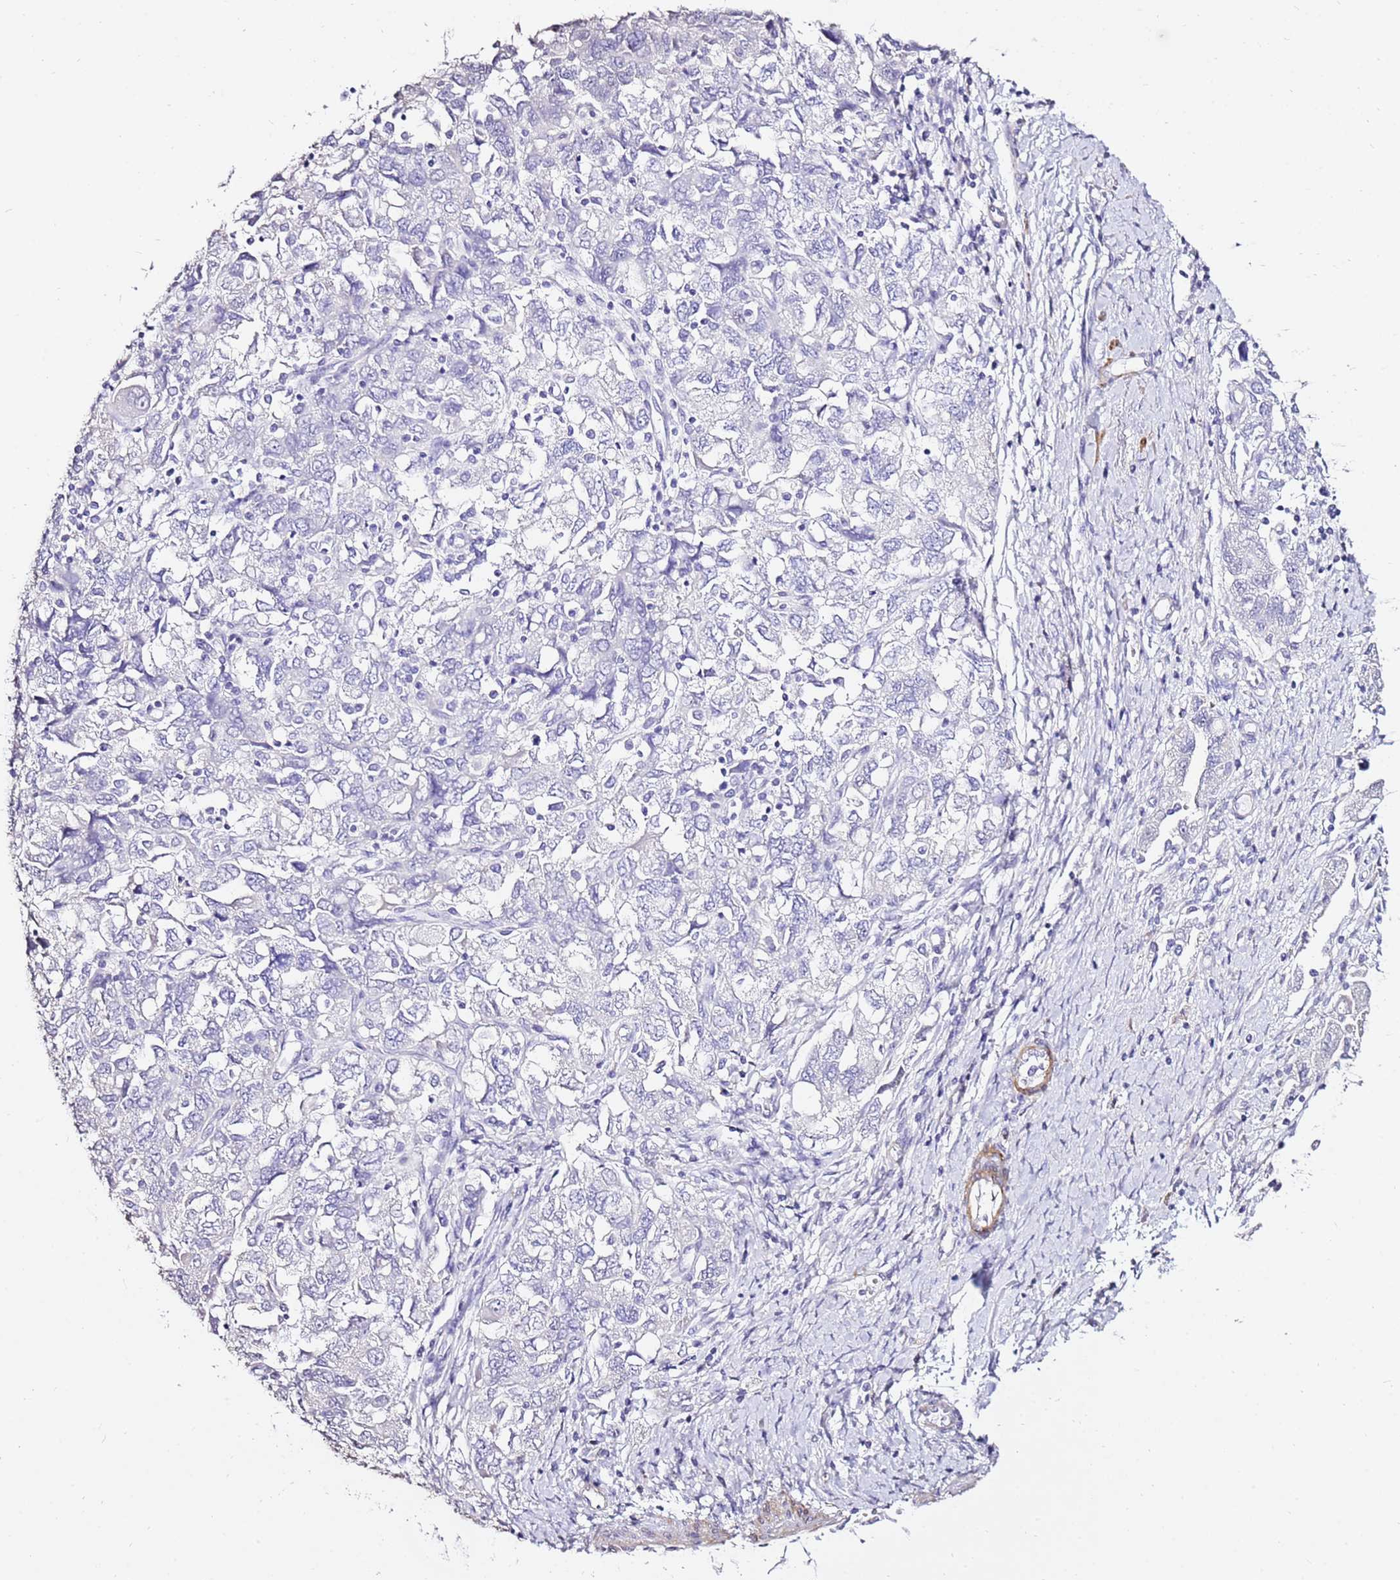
{"staining": {"intensity": "negative", "quantity": "none", "location": "none"}, "tissue": "ovarian cancer", "cell_type": "Tumor cells", "image_type": "cancer", "snomed": [{"axis": "morphology", "description": "Carcinoma, NOS"}, {"axis": "morphology", "description": "Cystadenocarcinoma, serous, NOS"}, {"axis": "topography", "description": "Ovary"}], "caption": "DAB (3,3'-diaminobenzidine) immunohistochemical staining of human ovarian cancer demonstrates no significant expression in tumor cells.", "gene": "ART5", "patient": {"sex": "female", "age": 69}}